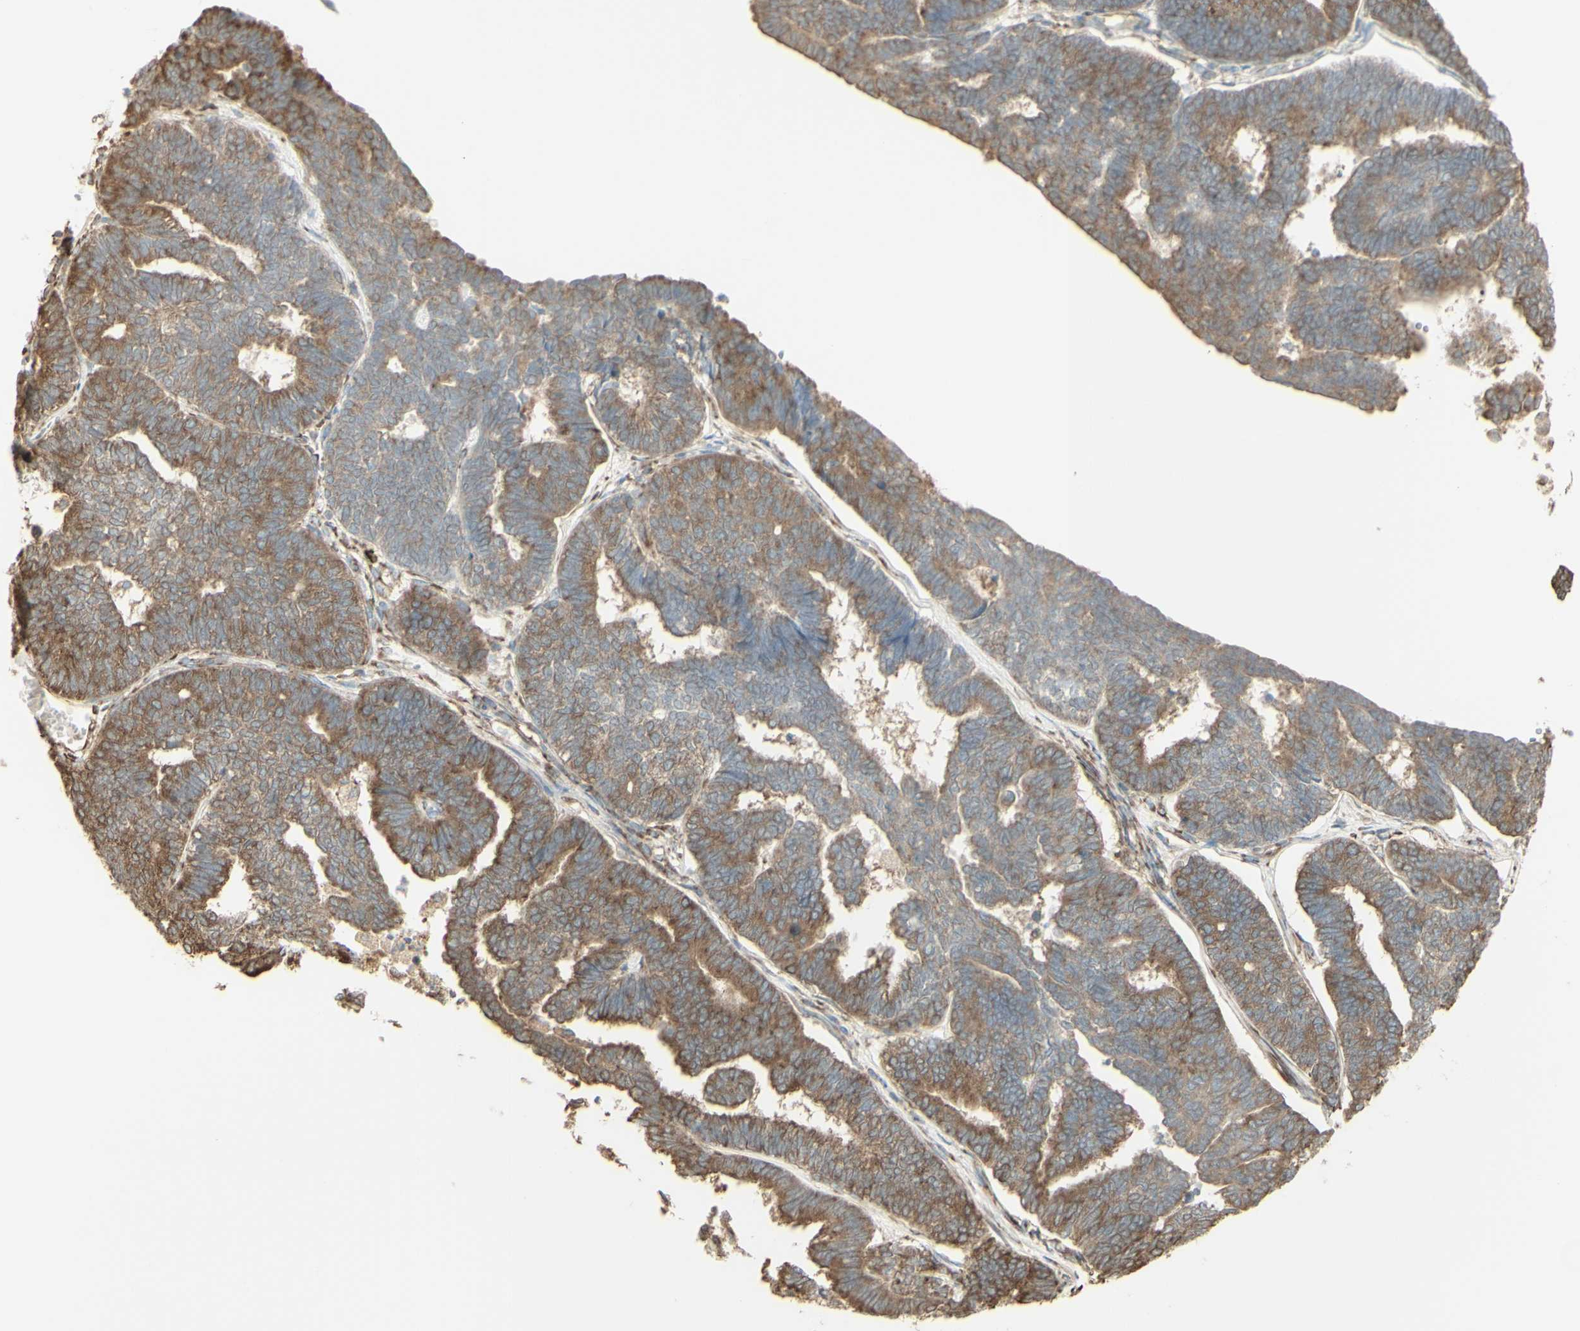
{"staining": {"intensity": "weak", "quantity": ">75%", "location": "cytoplasmic/membranous"}, "tissue": "endometrial cancer", "cell_type": "Tumor cells", "image_type": "cancer", "snomed": [{"axis": "morphology", "description": "Adenocarcinoma, NOS"}, {"axis": "topography", "description": "Endometrium"}], "caption": "A brown stain labels weak cytoplasmic/membranous positivity of a protein in human adenocarcinoma (endometrial) tumor cells. The protein of interest is stained brown, and the nuclei are stained in blue (DAB IHC with brightfield microscopy, high magnification).", "gene": "EEF1B2", "patient": {"sex": "female", "age": 70}}